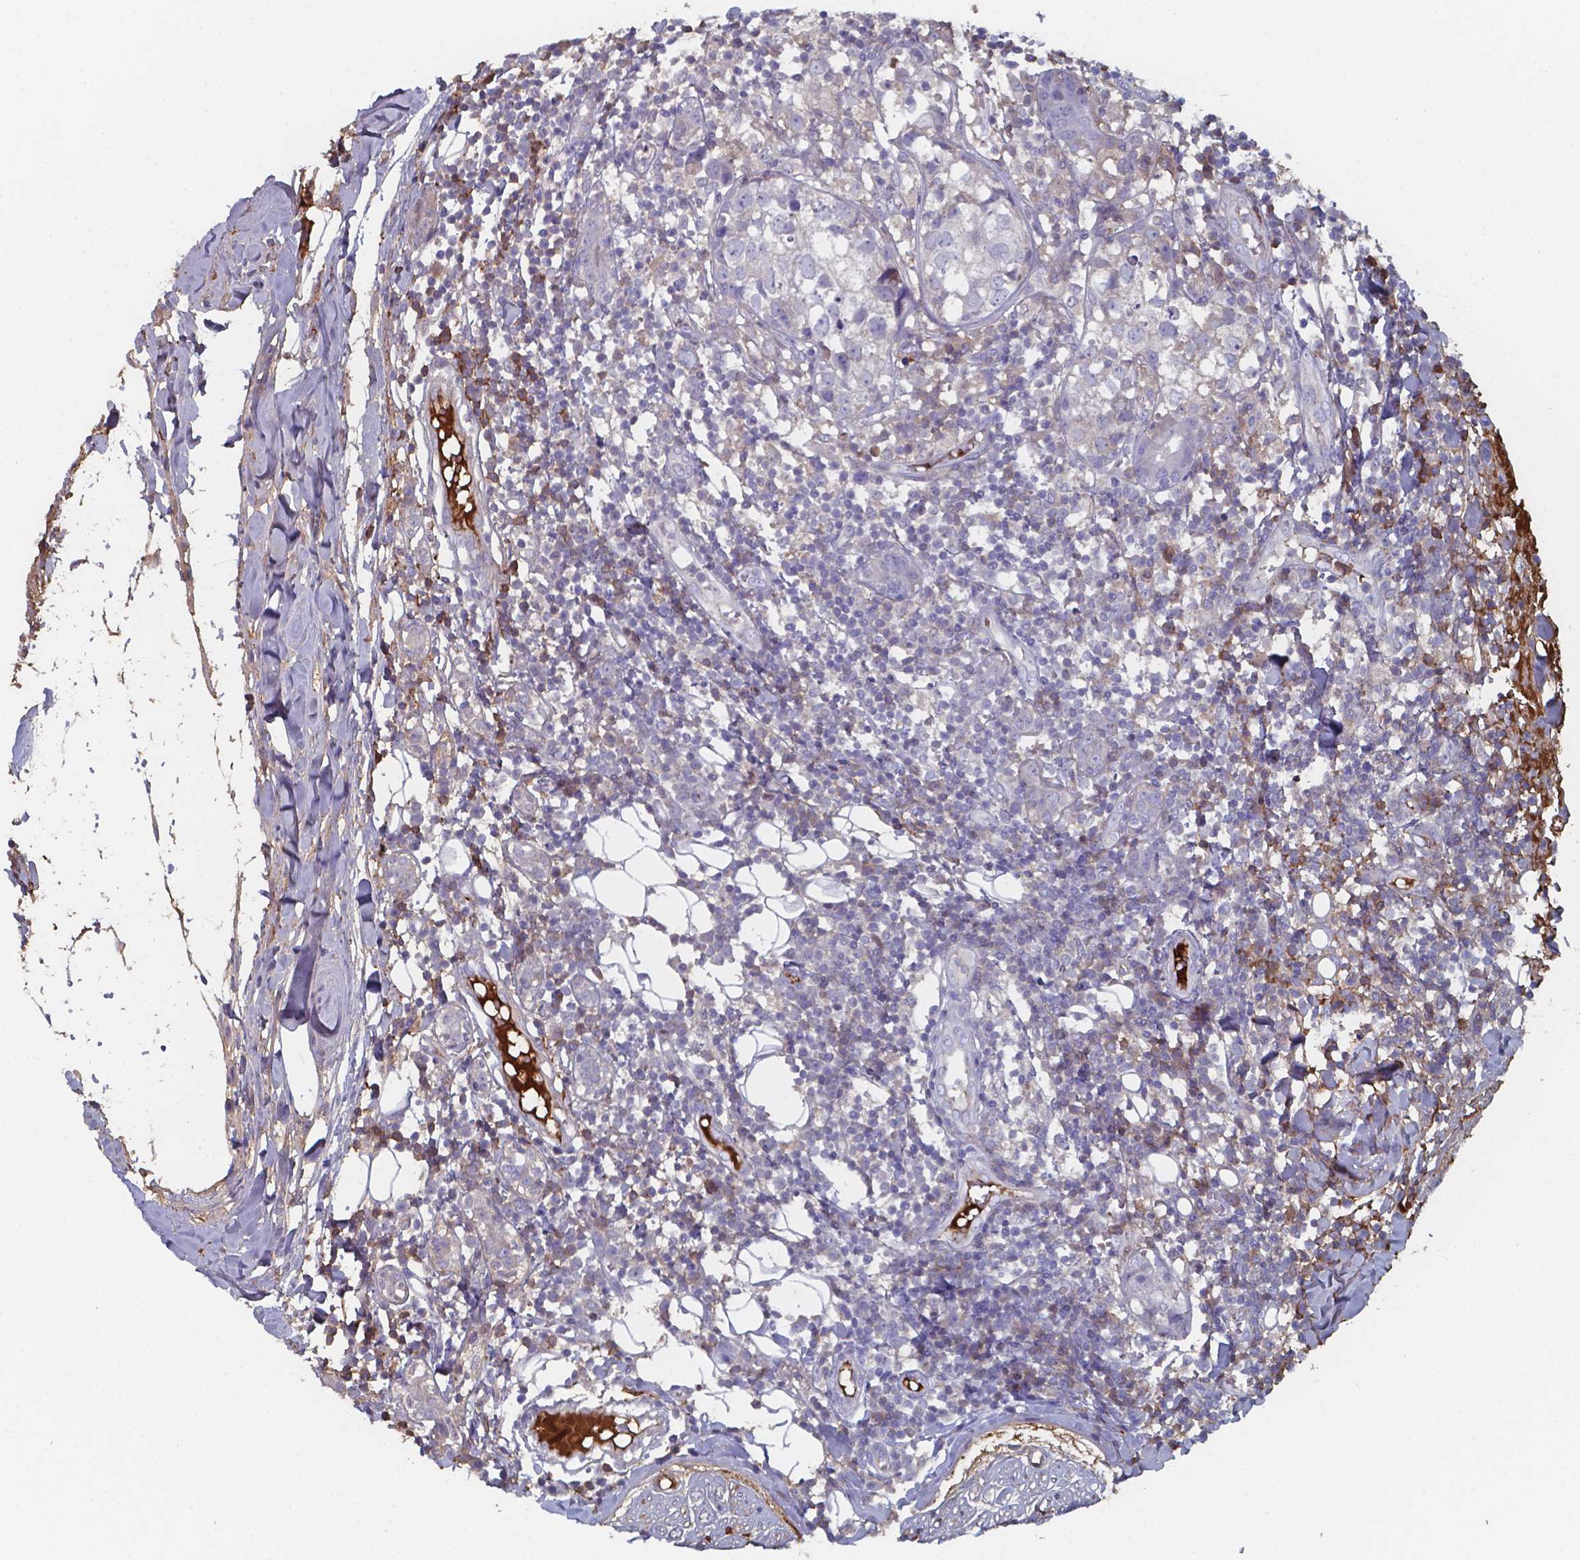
{"staining": {"intensity": "negative", "quantity": "none", "location": "none"}, "tissue": "breast cancer", "cell_type": "Tumor cells", "image_type": "cancer", "snomed": [{"axis": "morphology", "description": "Duct carcinoma"}, {"axis": "topography", "description": "Breast"}], "caption": "Immunohistochemical staining of breast cancer exhibits no significant expression in tumor cells.", "gene": "BTBD17", "patient": {"sex": "female", "age": 30}}